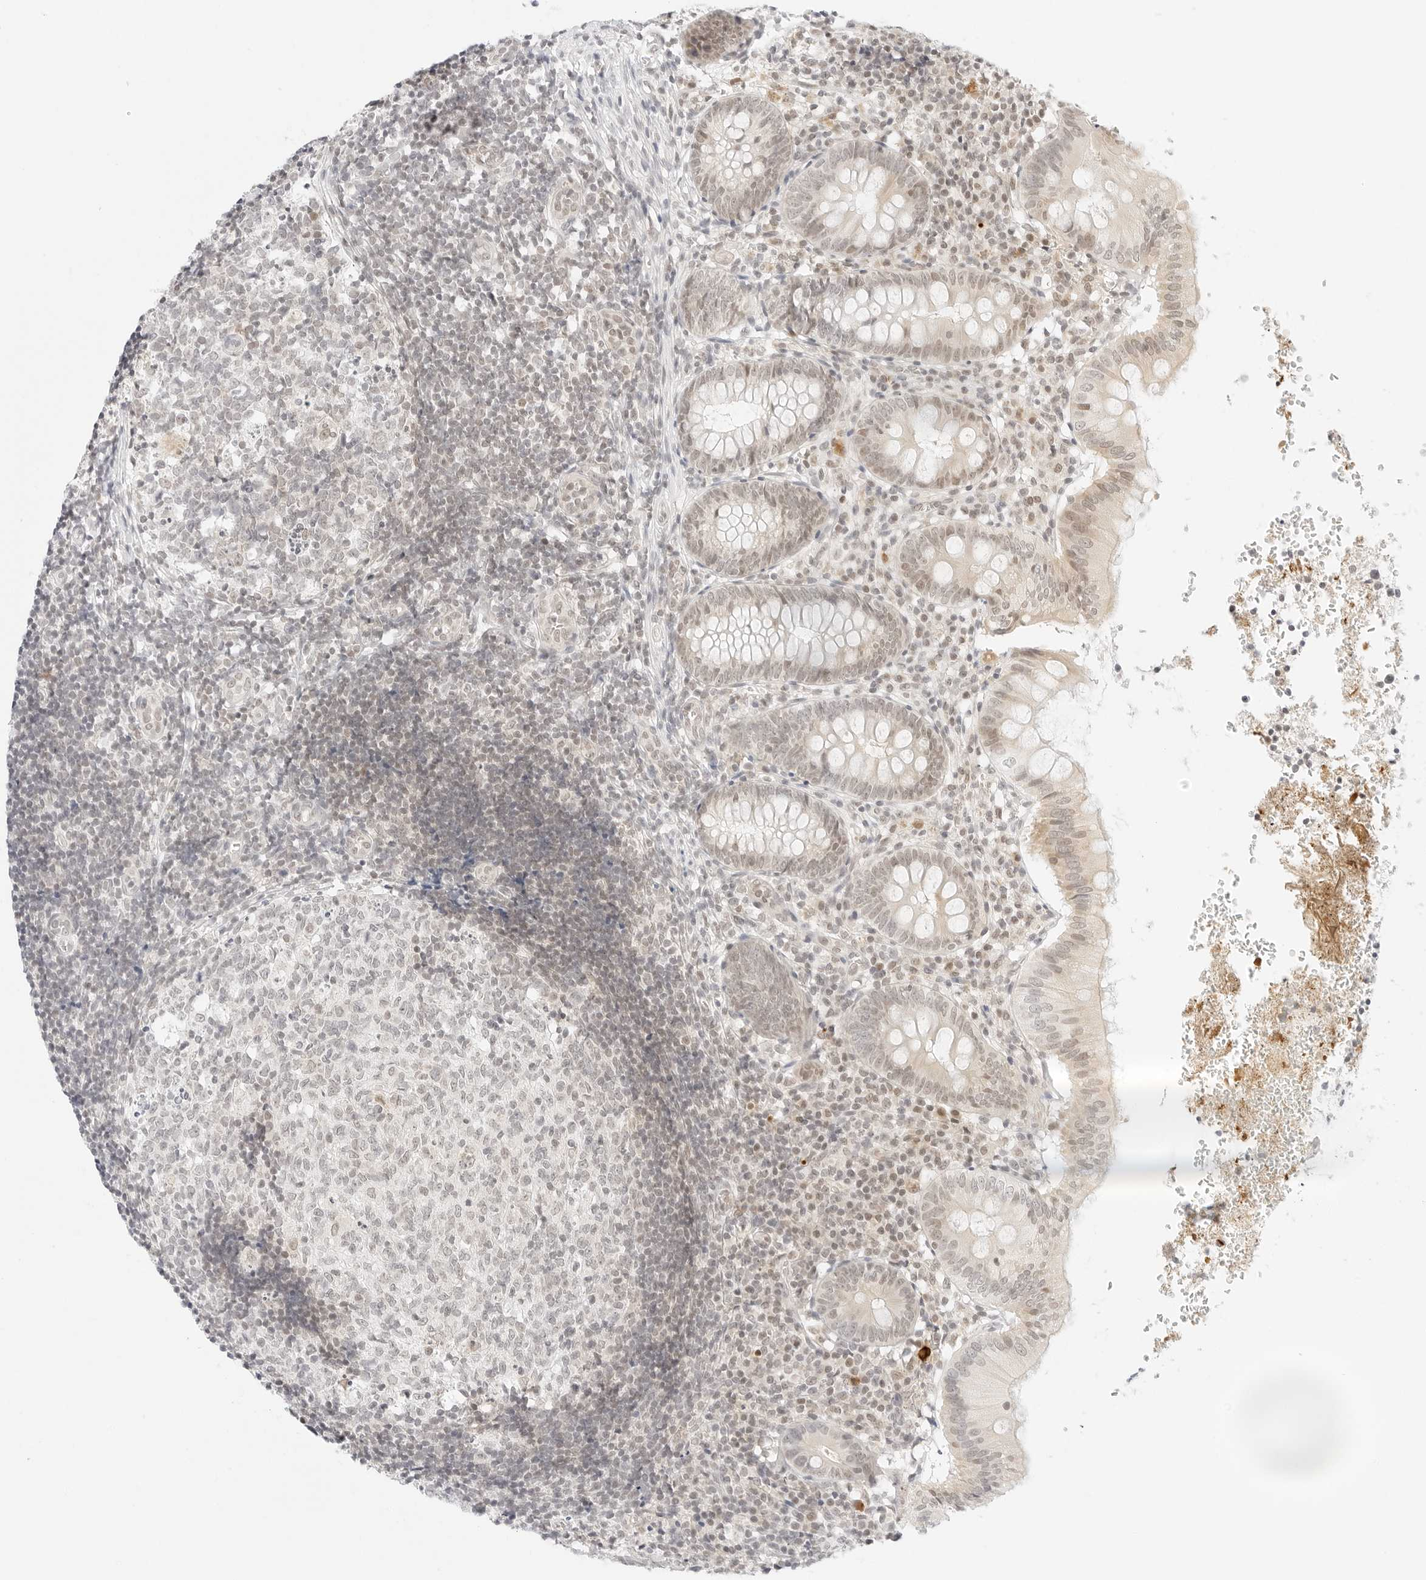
{"staining": {"intensity": "weak", "quantity": "<25%", "location": "nuclear"}, "tissue": "appendix", "cell_type": "Glandular cells", "image_type": "normal", "snomed": [{"axis": "morphology", "description": "Normal tissue, NOS"}, {"axis": "topography", "description": "Appendix"}], "caption": "Immunohistochemistry image of unremarkable appendix: appendix stained with DAB exhibits no significant protein staining in glandular cells.", "gene": "POLR3C", "patient": {"sex": "male", "age": 8}}